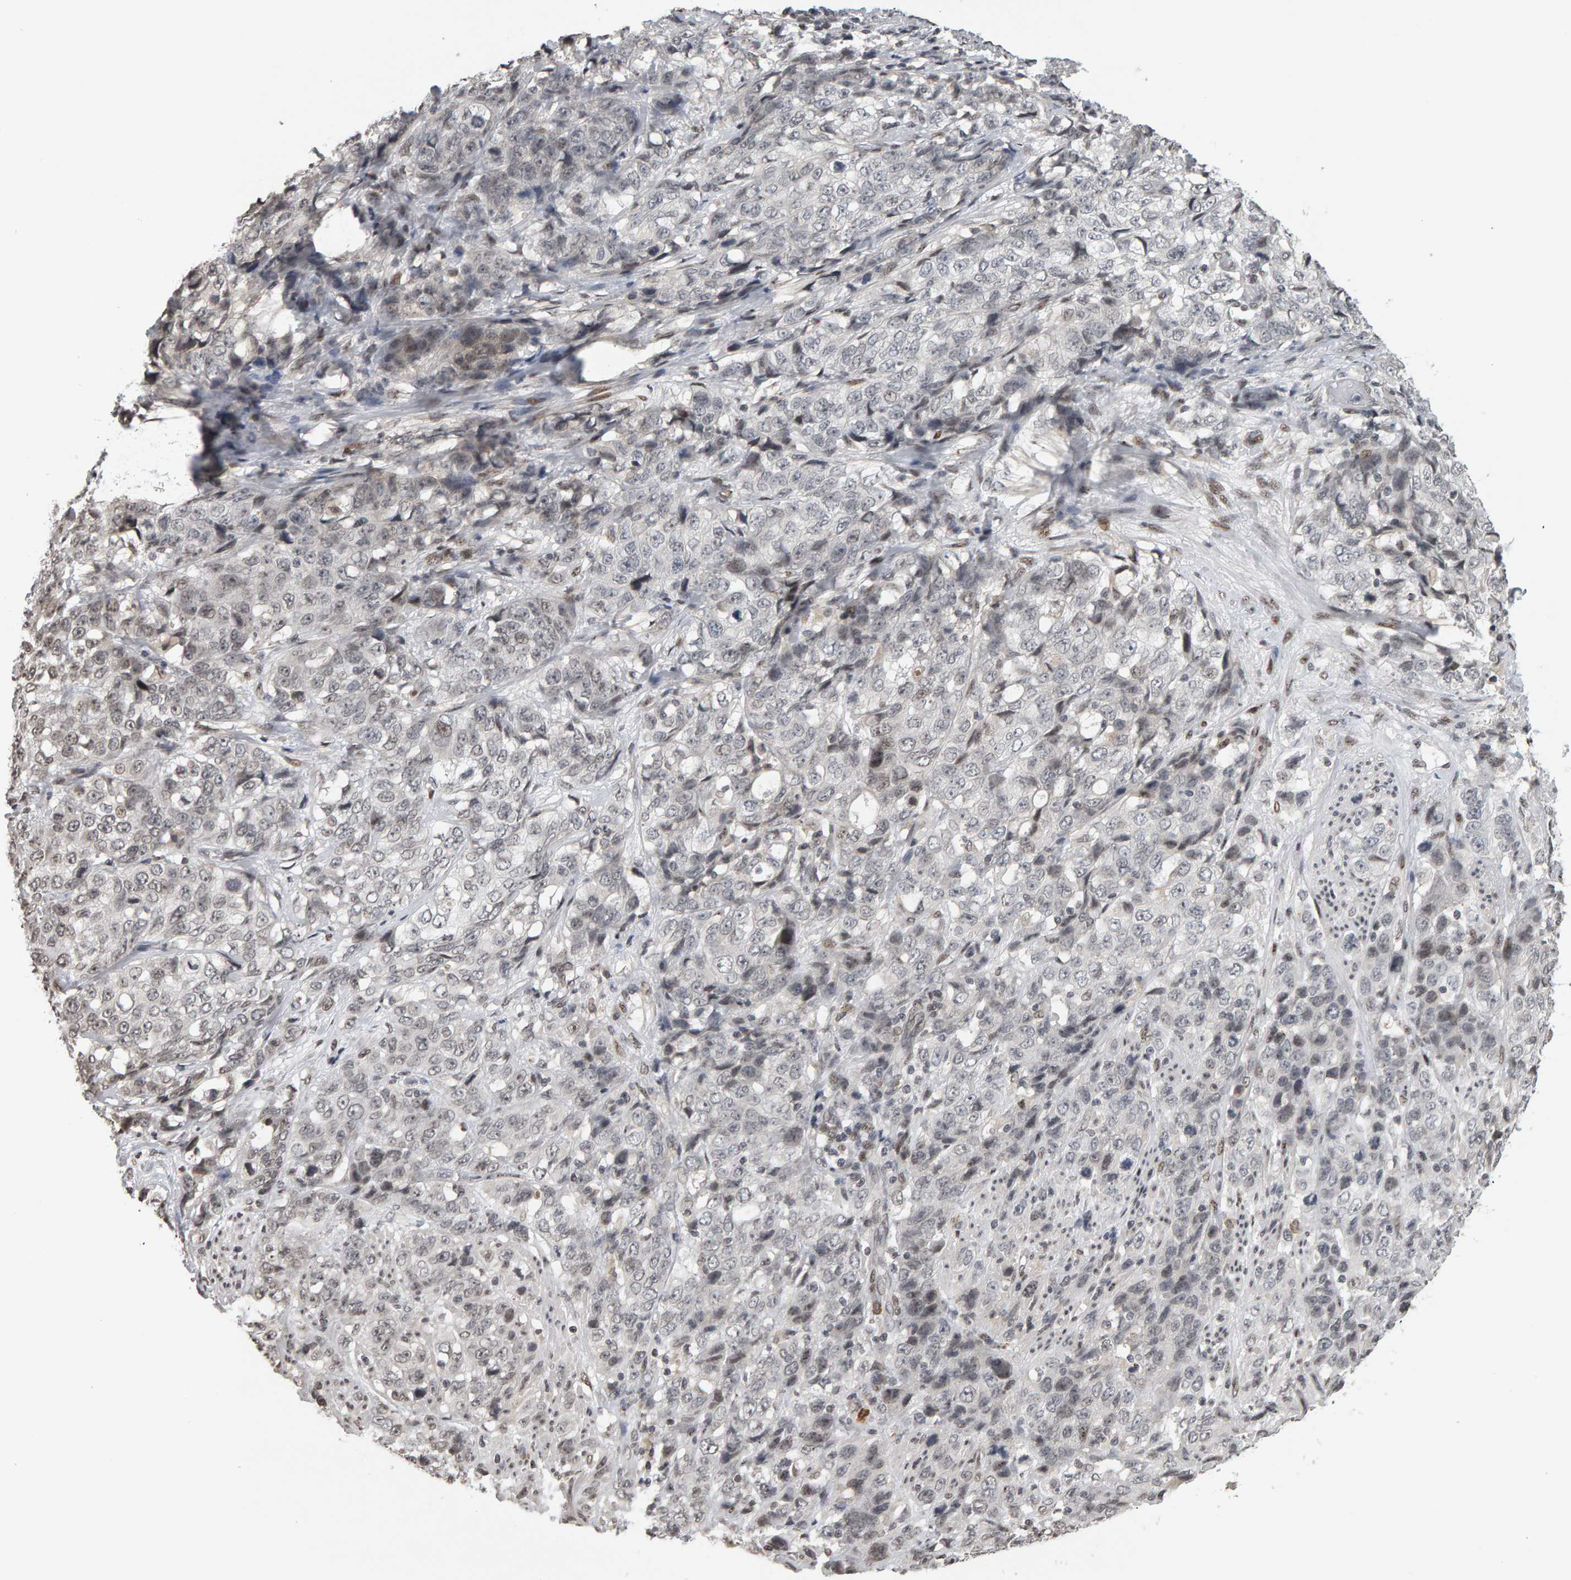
{"staining": {"intensity": "negative", "quantity": "none", "location": "none"}, "tissue": "stomach cancer", "cell_type": "Tumor cells", "image_type": "cancer", "snomed": [{"axis": "morphology", "description": "Adenocarcinoma, NOS"}, {"axis": "topography", "description": "Stomach"}], "caption": "Immunohistochemical staining of human stomach cancer (adenocarcinoma) demonstrates no significant expression in tumor cells.", "gene": "TRAM1", "patient": {"sex": "male", "age": 48}}